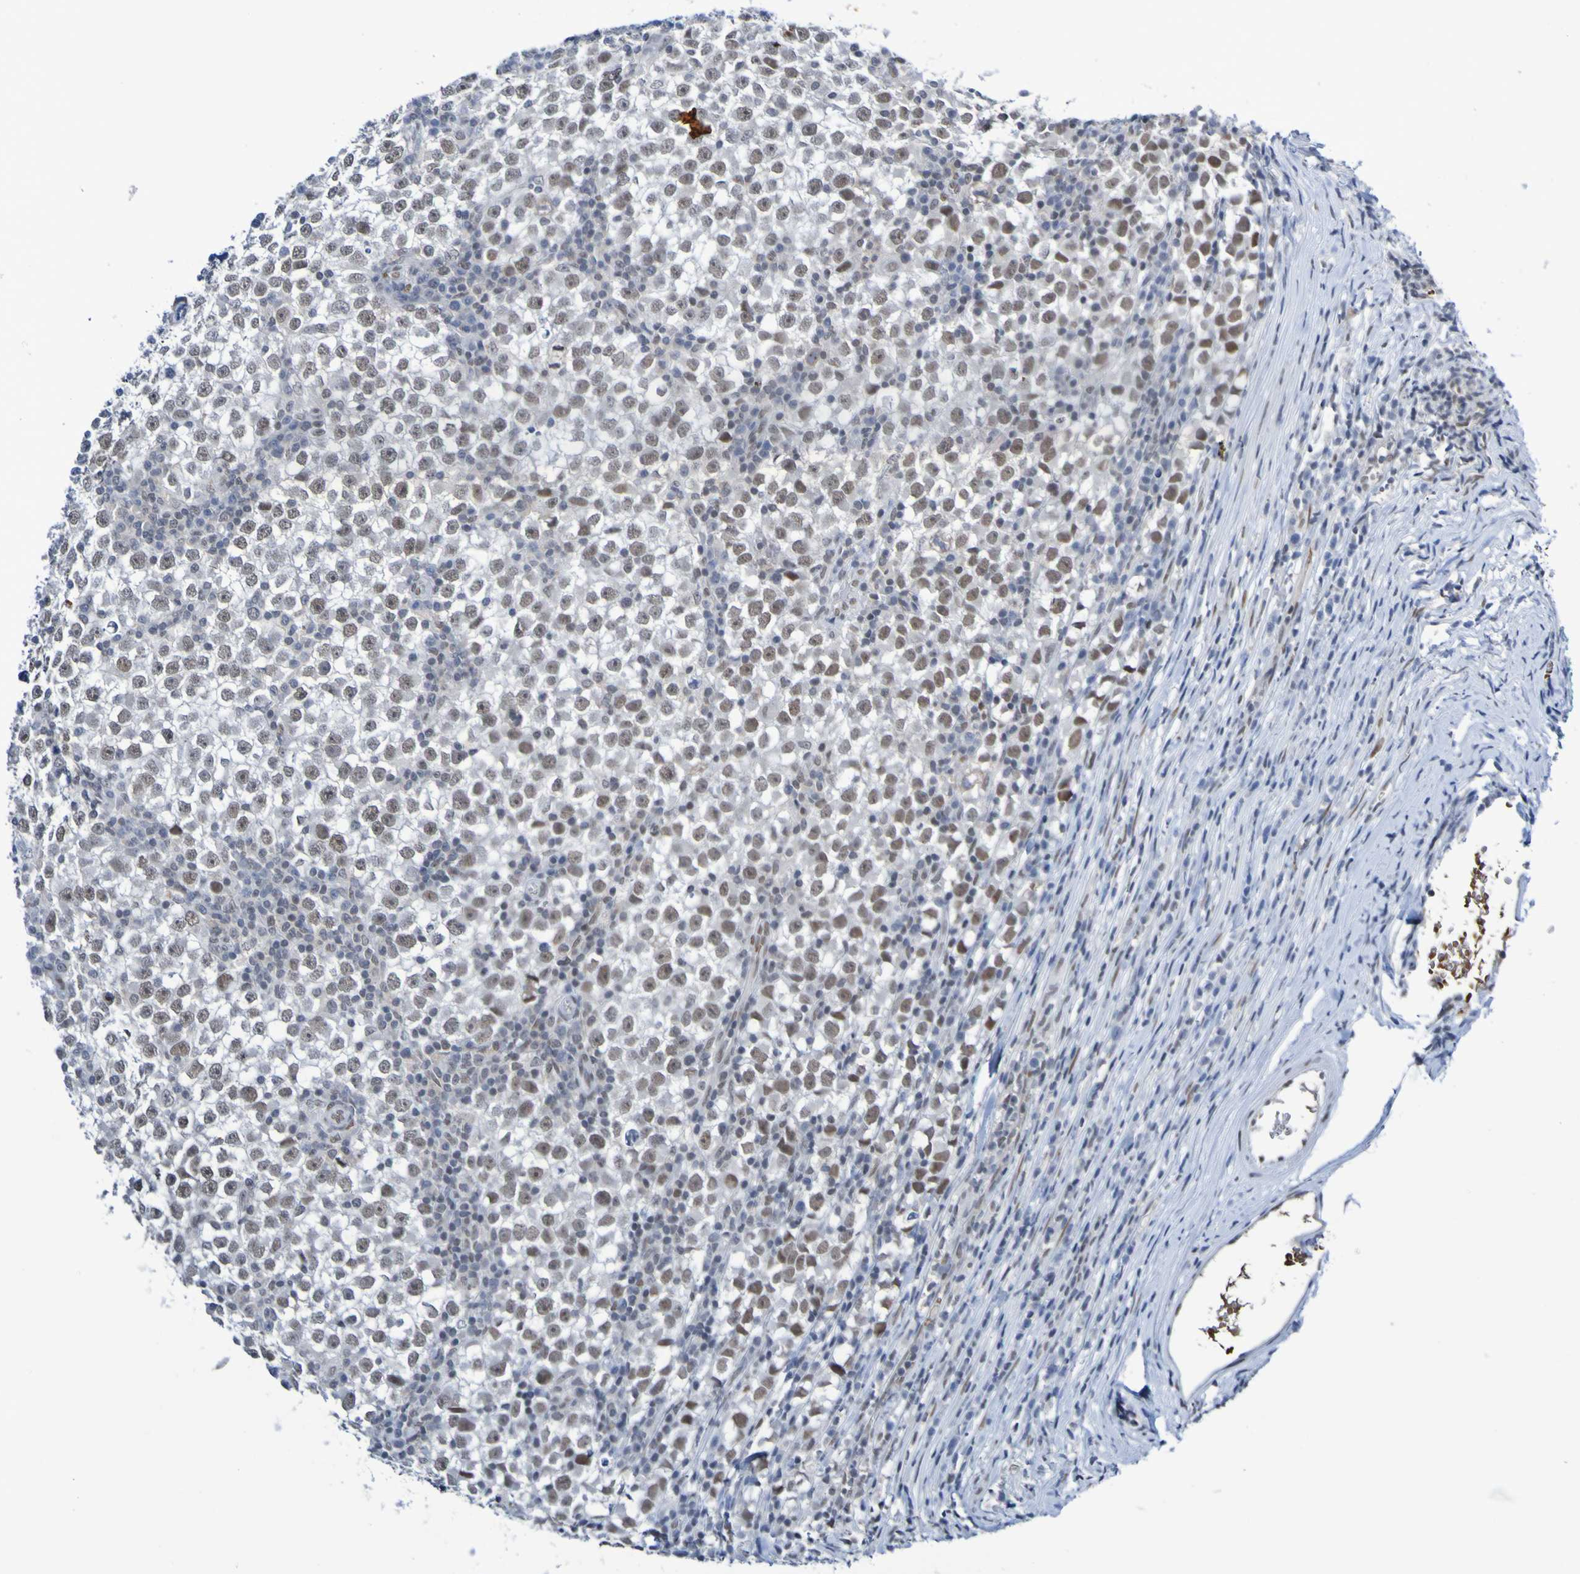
{"staining": {"intensity": "moderate", "quantity": "25%-75%", "location": "nuclear"}, "tissue": "testis cancer", "cell_type": "Tumor cells", "image_type": "cancer", "snomed": [{"axis": "morphology", "description": "Seminoma, NOS"}, {"axis": "topography", "description": "Testis"}], "caption": "IHC (DAB (3,3'-diaminobenzidine)) staining of testis seminoma displays moderate nuclear protein expression in about 25%-75% of tumor cells. The protein of interest is shown in brown color, while the nuclei are stained blue.", "gene": "PCGF1", "patient": {"sex": "male", "age": 65}}